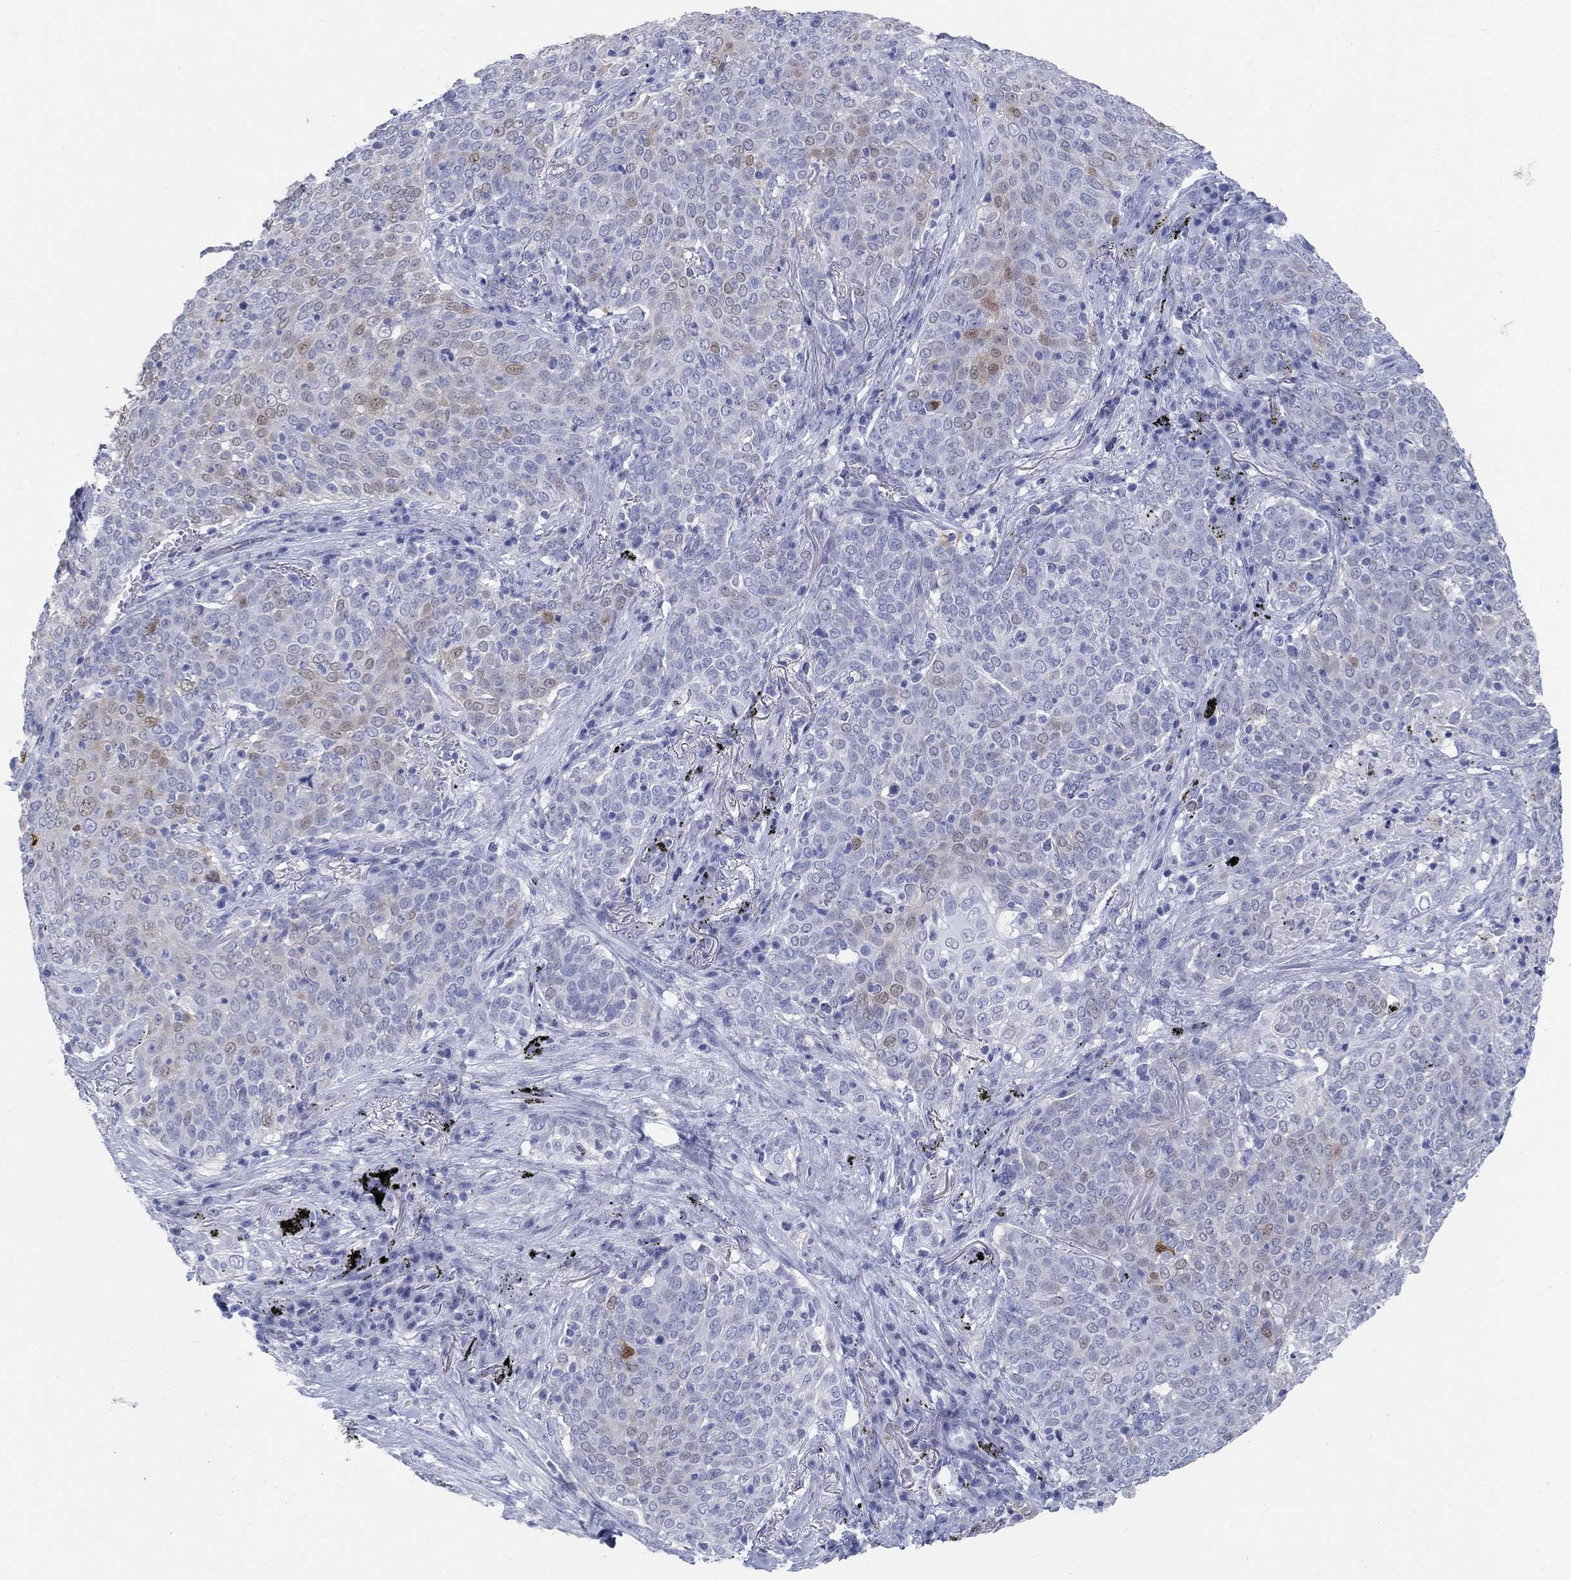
{"staining": {"intensity": "strong", "quantity": ">75%", "location": "cytoplasmic/membranous,nuclear"}, "tissue": "lung cancer", "cell_type": "Tumor cells", "image_type": "cancer", "snomed": [{"axis": "morphology", "description": "Squamous cell carcinoma, NOS"}, {"axis": "topography", "description": "Lung"}], "caption": "This image shows immunohistochemistry staining of lung cancer, with high strong cytoplasmic/membranous and nuclear staining in about >75% of tumor cells.", "gene": "AKR1C2", "patient": {"sex": "male", "age": 82}}